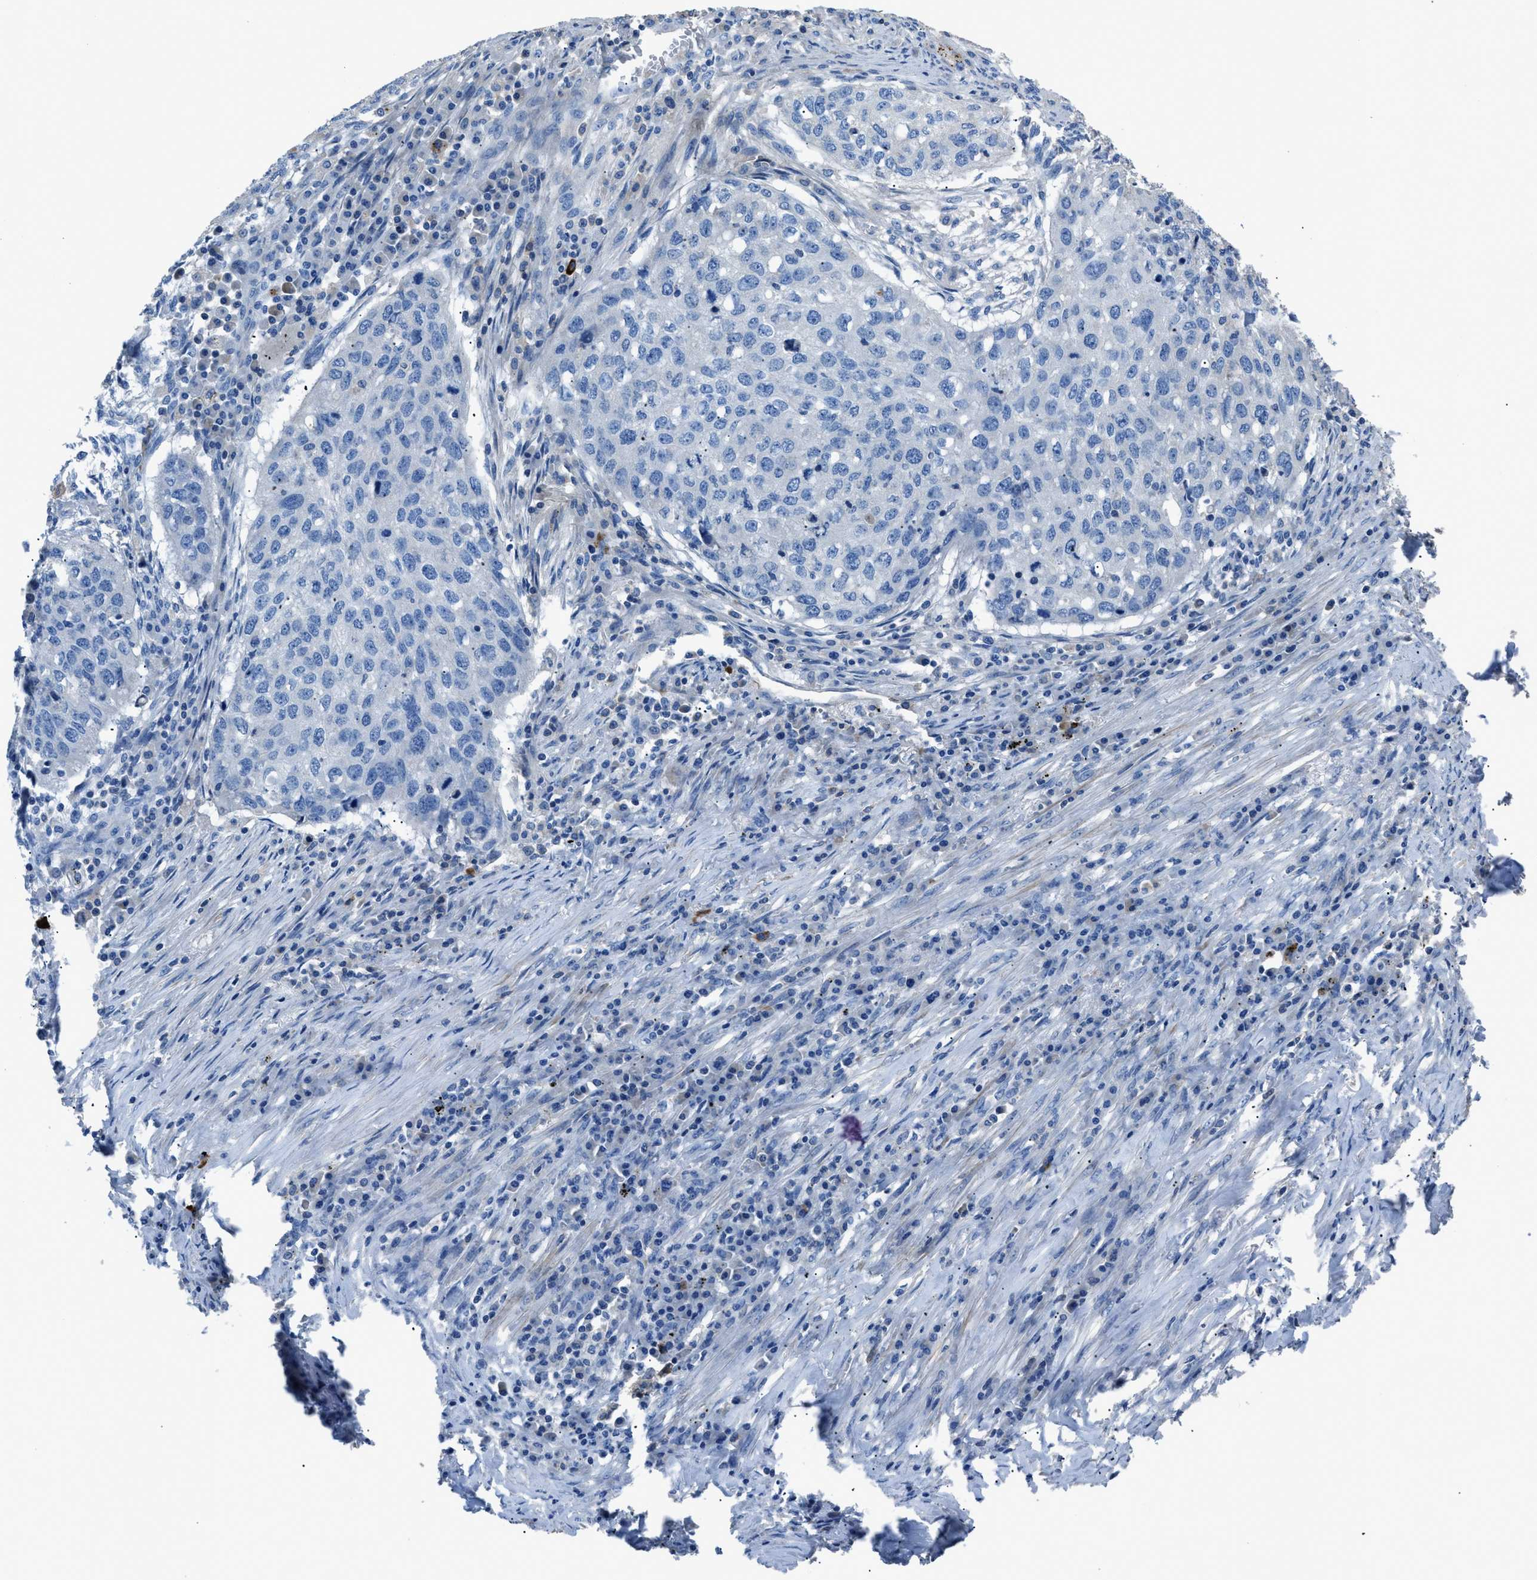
{"staining": {"intensity": "negative", "quantity": "none", "location": "none"}, "tissue": "lung cancer", "cell_type": "Tumor cells", "image_type": "cancer", "snomed": [{"axis": "morphology", "description": "Squamous cell carcinoma, NOS"}, {"axis": "topography", "description": "Lung"}], "caption": "Squamous cell carcinoma (lung) stained for a protein using immunohistochemistry reveals no expression tumor cells.", "gene": "SGCZ", "patient": {"sex": "female", "age": 63}}